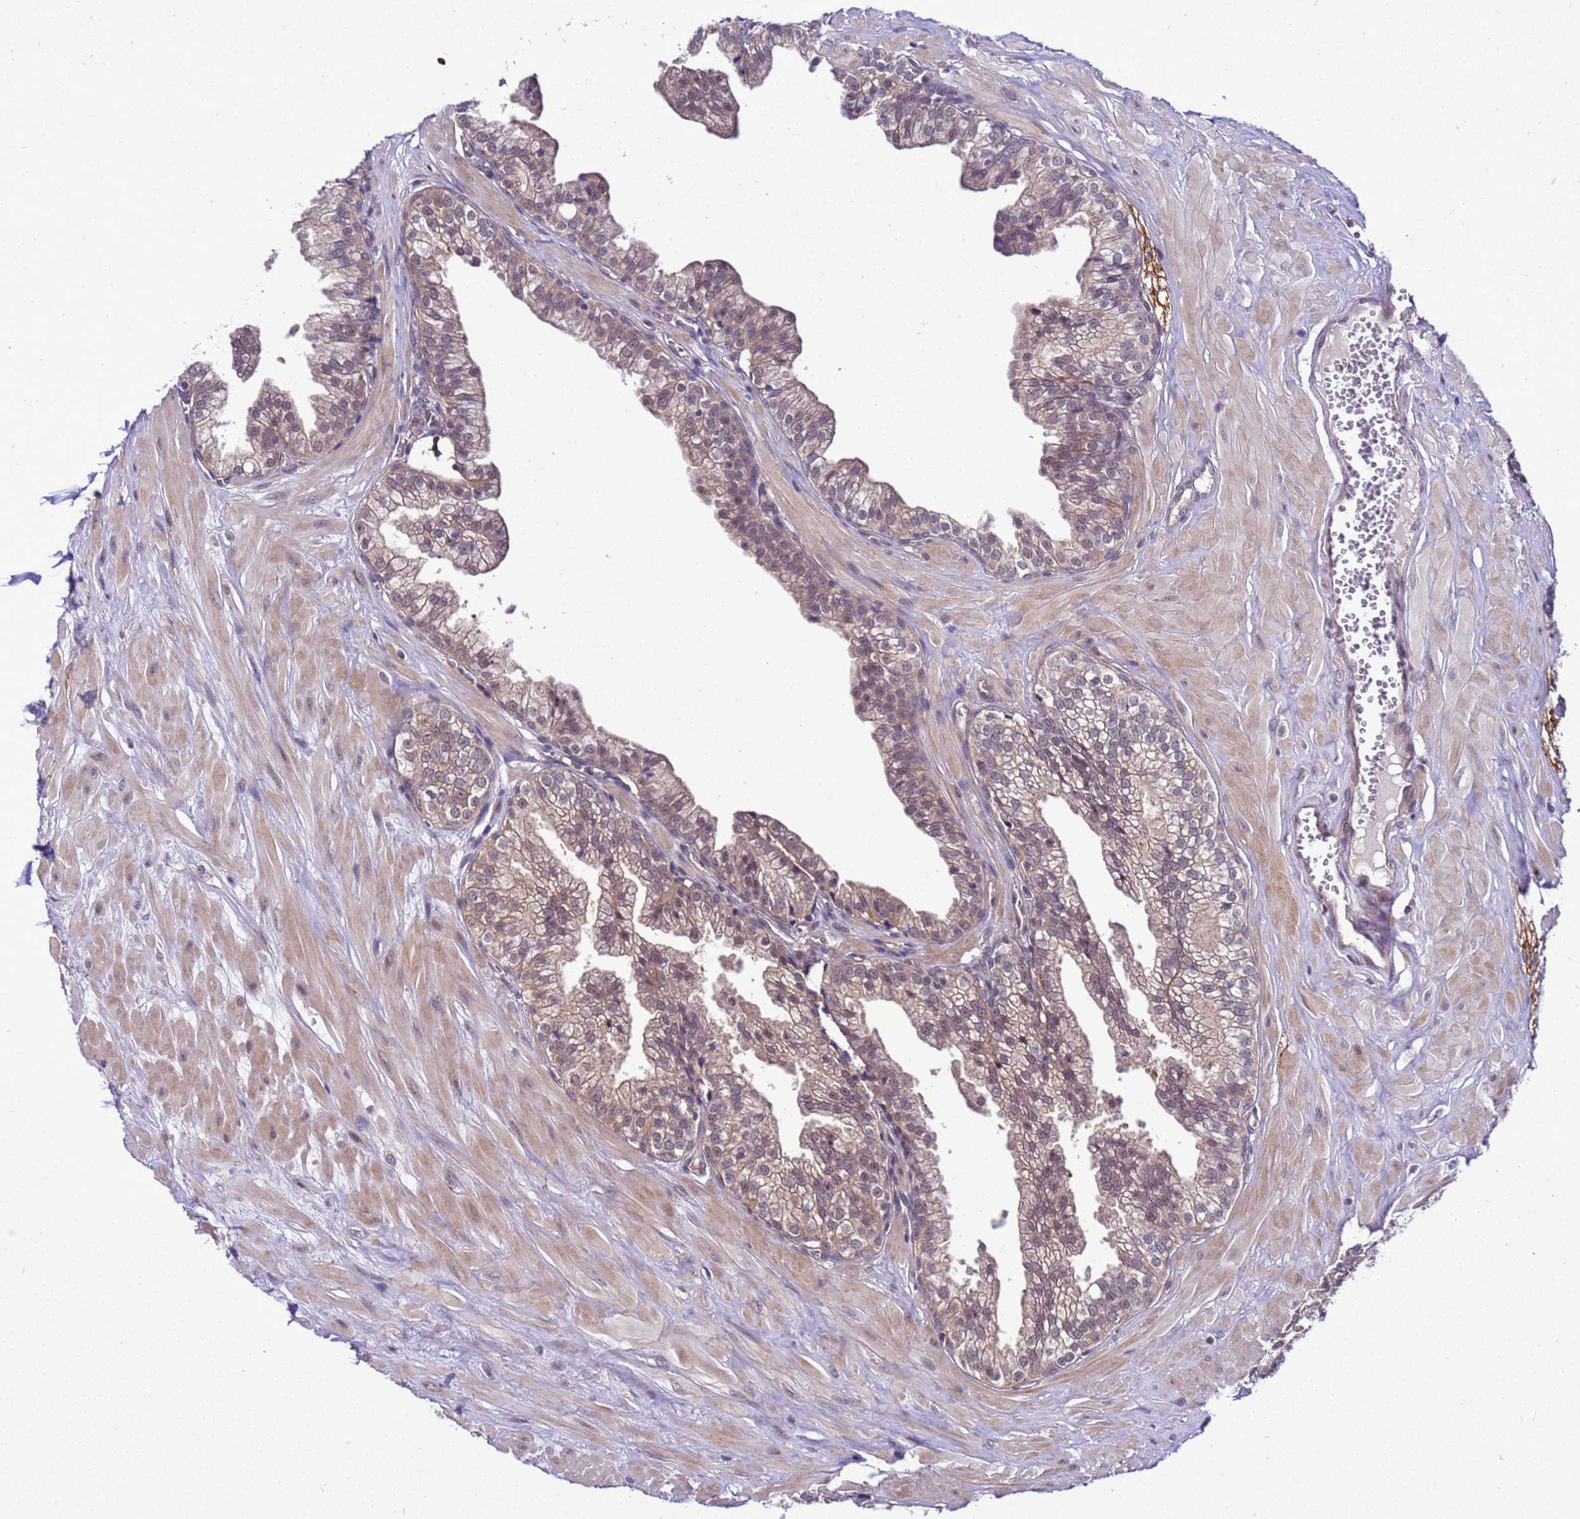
{"staining": {"intensity": "moderate", "quantity": "25%-75%", "location": "cytoplasmic/membranous,nuclear"}, "tissue": "prostate", "cell_type": "Glandular cells", "image_type": "normal", "snomed": [{"axis": "morphology", "description": "Normal tissue, NOS"}, {"axis": "topography", "description": "Prostate"}, {"axis": "topography", "description": "Peripheral nerve tissue"}], "caption": "Moderate cytoplasmic/membranous,nuclear protein staining is seen in approximately 25%-75% of glandular cells in prostate. (brown staining indicates protein expression, while blue staining denotes nuclei).", "gene": "GEN1", "patient": {"sex": "male", "age": 55}}